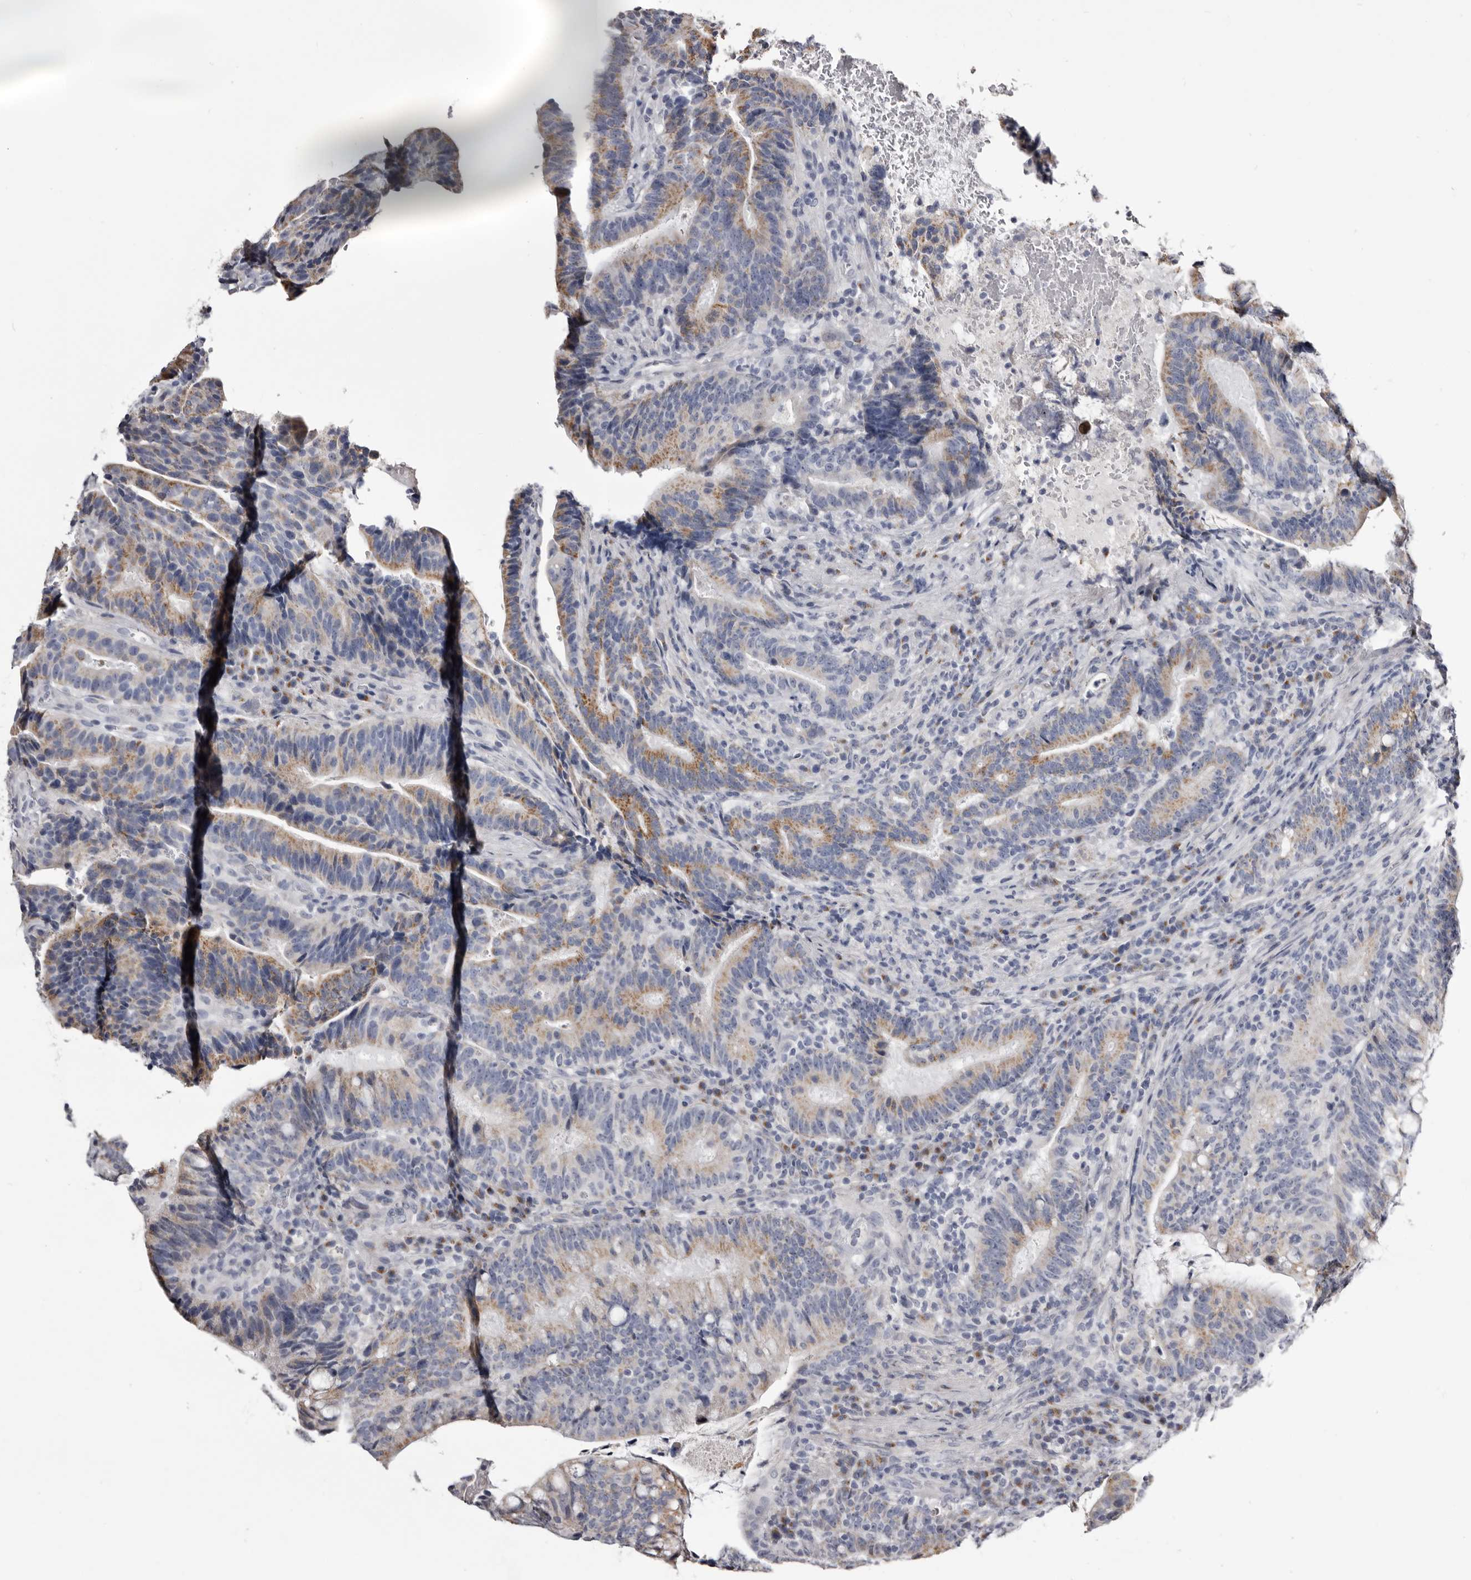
{"staining": {"intensity": "moderate", "quantity": "<25%", "location": "cytoplasmic/membranous"}, "tissue": "colorectal cancer", "cell_type": "Tumor cells", "image_type": "cancer", "snomed": [{"axis": "morphology", "description": "Adenocarcinoma, NOS"}, {"axis": "topography", "description": "Colon"}], "caption": "Immunohistochemical staining of human colorectal adenocarcinoma shows low levels of moderate cytoplasmic/membranous protein staining in approximately <25% of tumor cells.", "gene": "CASQ1", "patient": {"sex": "female", "age": 66}}